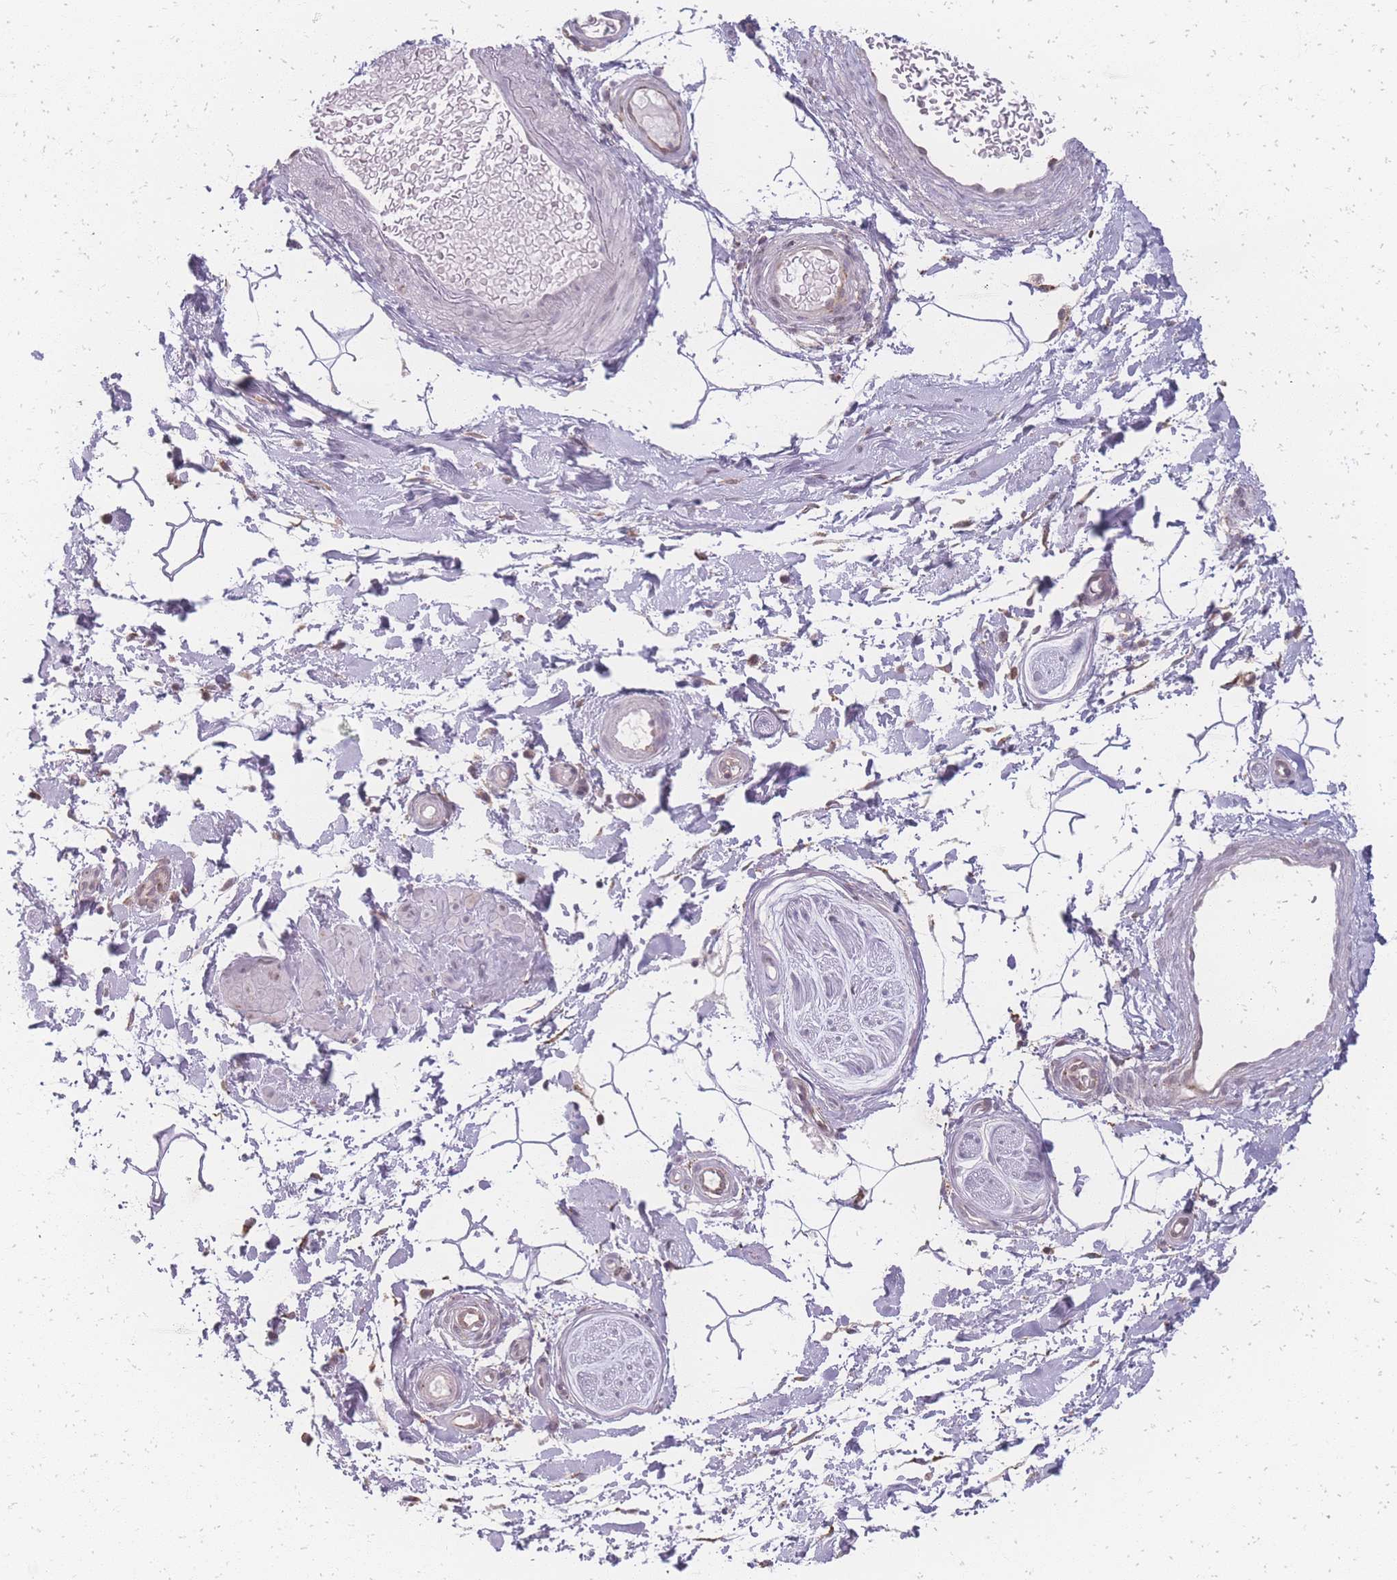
{"staining": {"intensity": "negative", "quantity": "none", "location": "none"}, "tissue": "adipose tissue", "cell_type": "Adipocytes", "image_type": "normal", "snomed": [{"axis": "morphology", "description": "Normal tissue, NOS"}, {"axis": "topography", "description": "Soft tissue"}, {"axis": "topography", "description": "Adipose tissue"}, {"axis": "topography", "description": "Vascular tissue"}, {"axis": "topography", "description": "Peripheral nerve tissue"}], "caption": "This is a micrograph of IHC staining of normal adipose tissue, which shows no positivity in adipocytes.", "gene": "ZC3H13", "patient": {"sex": "male", "age": 74}}